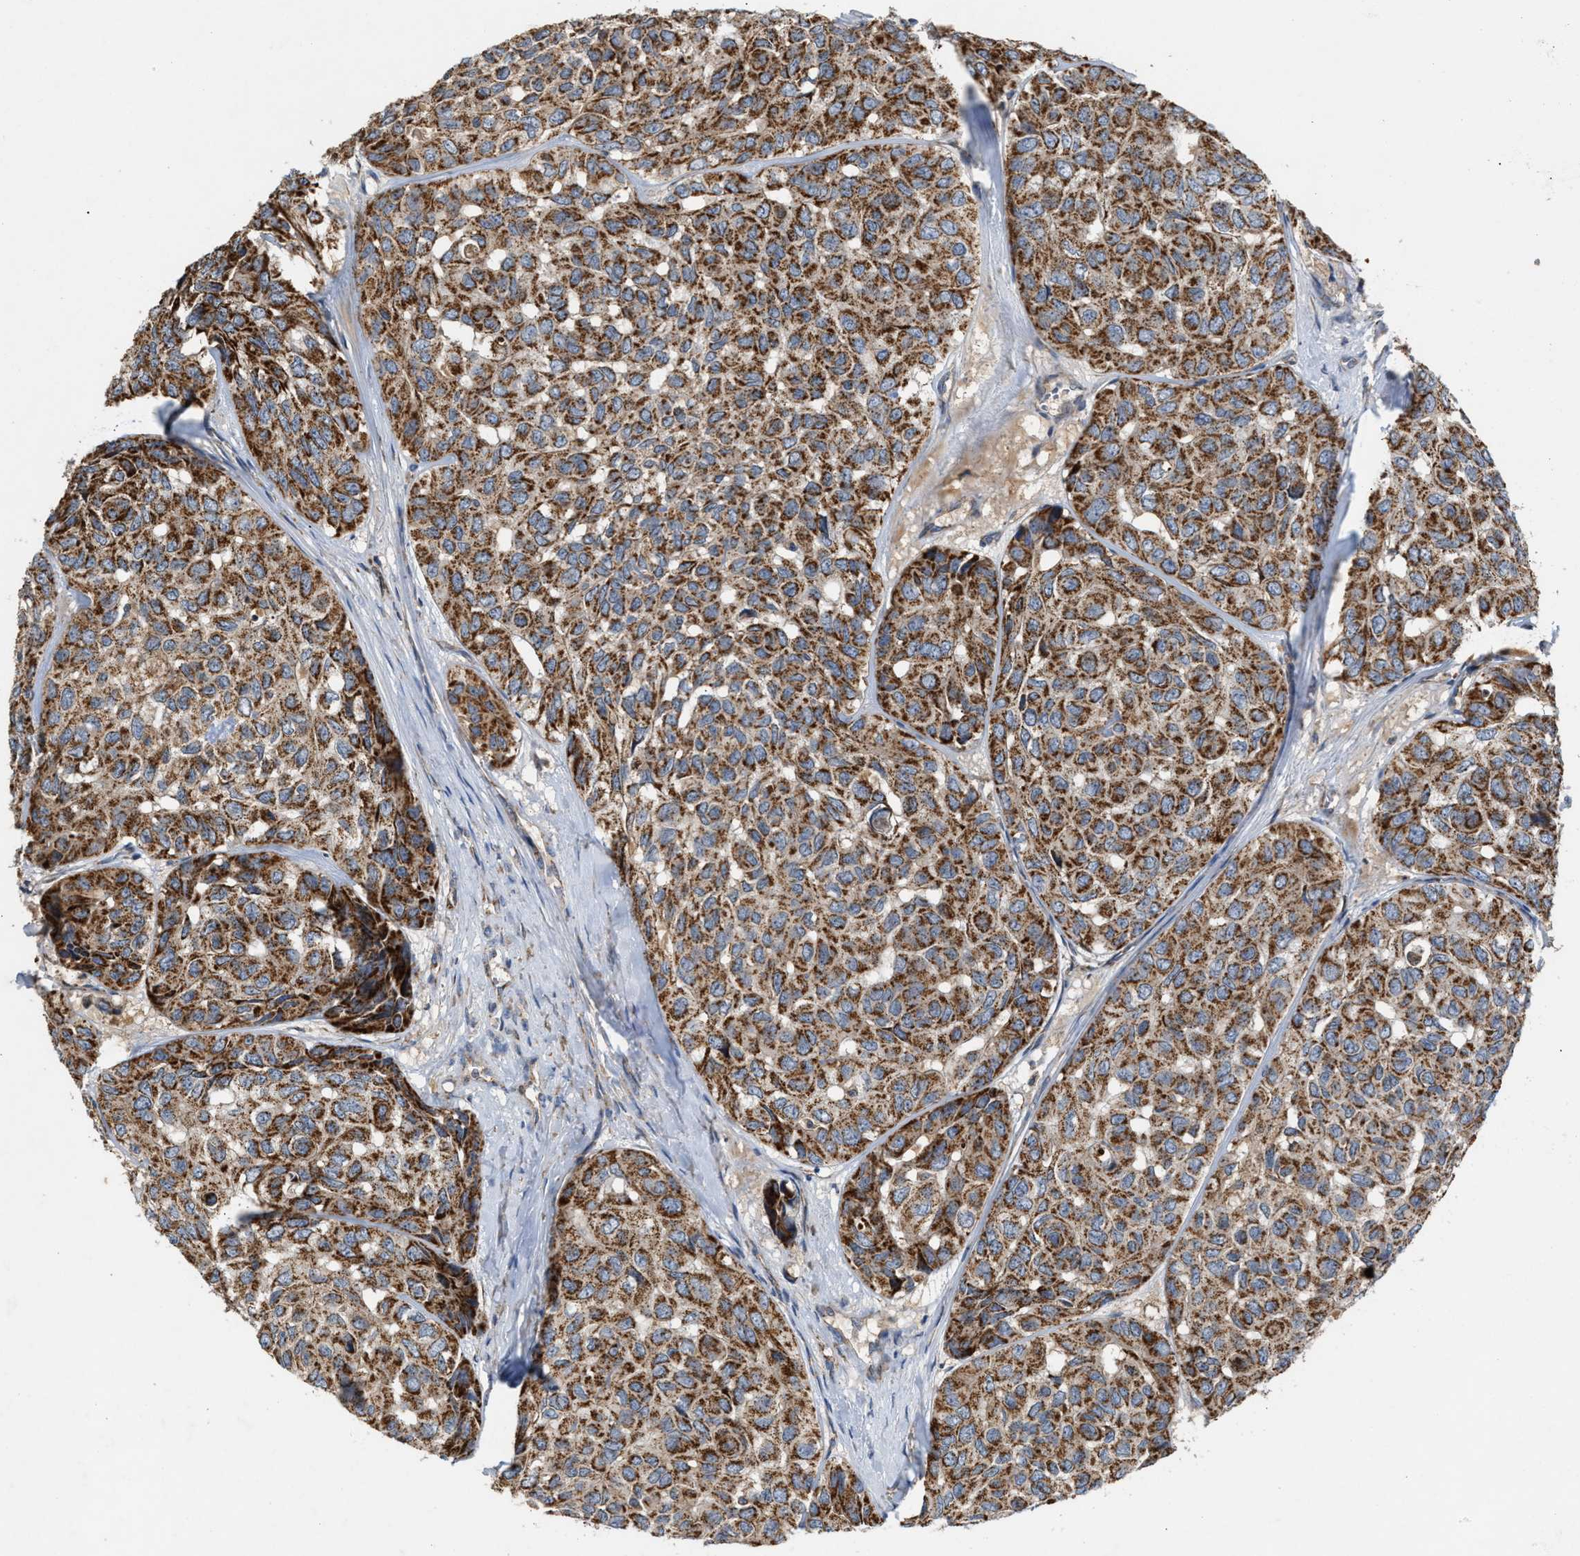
{"staining": {"intensity": "strong", "quantity": ">75%", "location": "cytoplasmic/membranous"}, "tissue": "head and neck cancer", "cell_type": "Tumor cells", "image_type": "cancer", "snomed": [{"axis": "morphology", "description": "Adenocarcinoma, NOS"}, {"axis": "topography", "description": "Salivary gland, NOS"}, {"axis": "topography", "description": "Head-Neck"}], "caption": "A photomicrograph showing strong cytoplasmic/membranous expression in approximately >75% of tumor cells in adenocarcinoma (head and neck), as visualized by brown immunohistochemical staining.", "gene": "TACO1", "patient": {"sex": "female", "age": 76}}